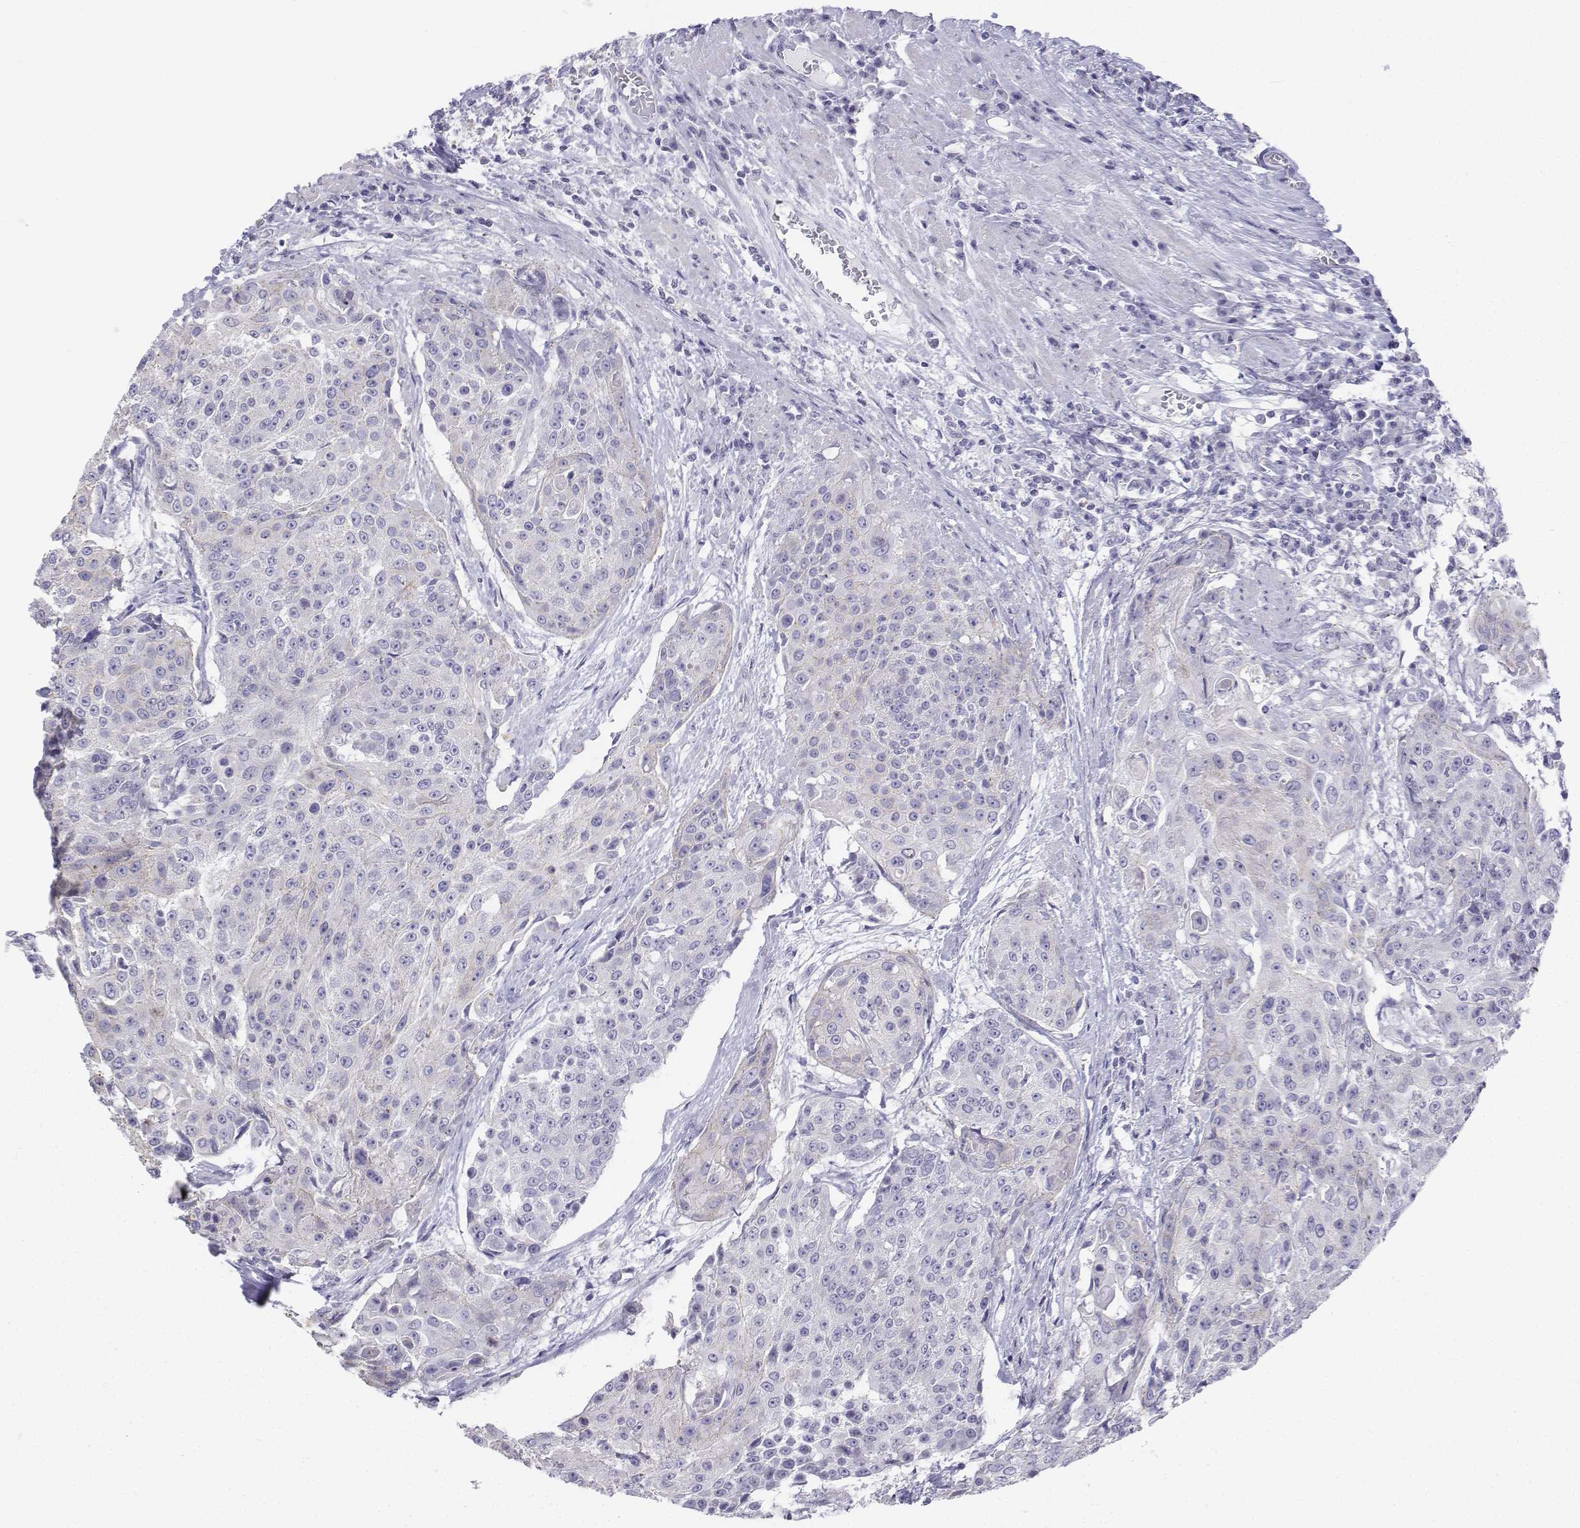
{"staining": {"intensity": "negative", "quantity": "none", "location": "none"}, "tissue": "urothelial cancer", "cell_type": "Tumor cells", "image_type": "cancer", "snomed": [{"axis": "morphology", "description": "Urothelial carcinoma, High grade"}, {"axis": "topography", "description": "Urinary bladder"}], "caption": "Immunohistochemistry of human urothelial cancer reveals no positivity in tumor cells. (Stains: DAB IHC with hematoxylin counter stain, Microscopy: brightfield microscopy at high magnification).", "gene": "LGSN", "patient": {"sex": "female", "age": 63}}